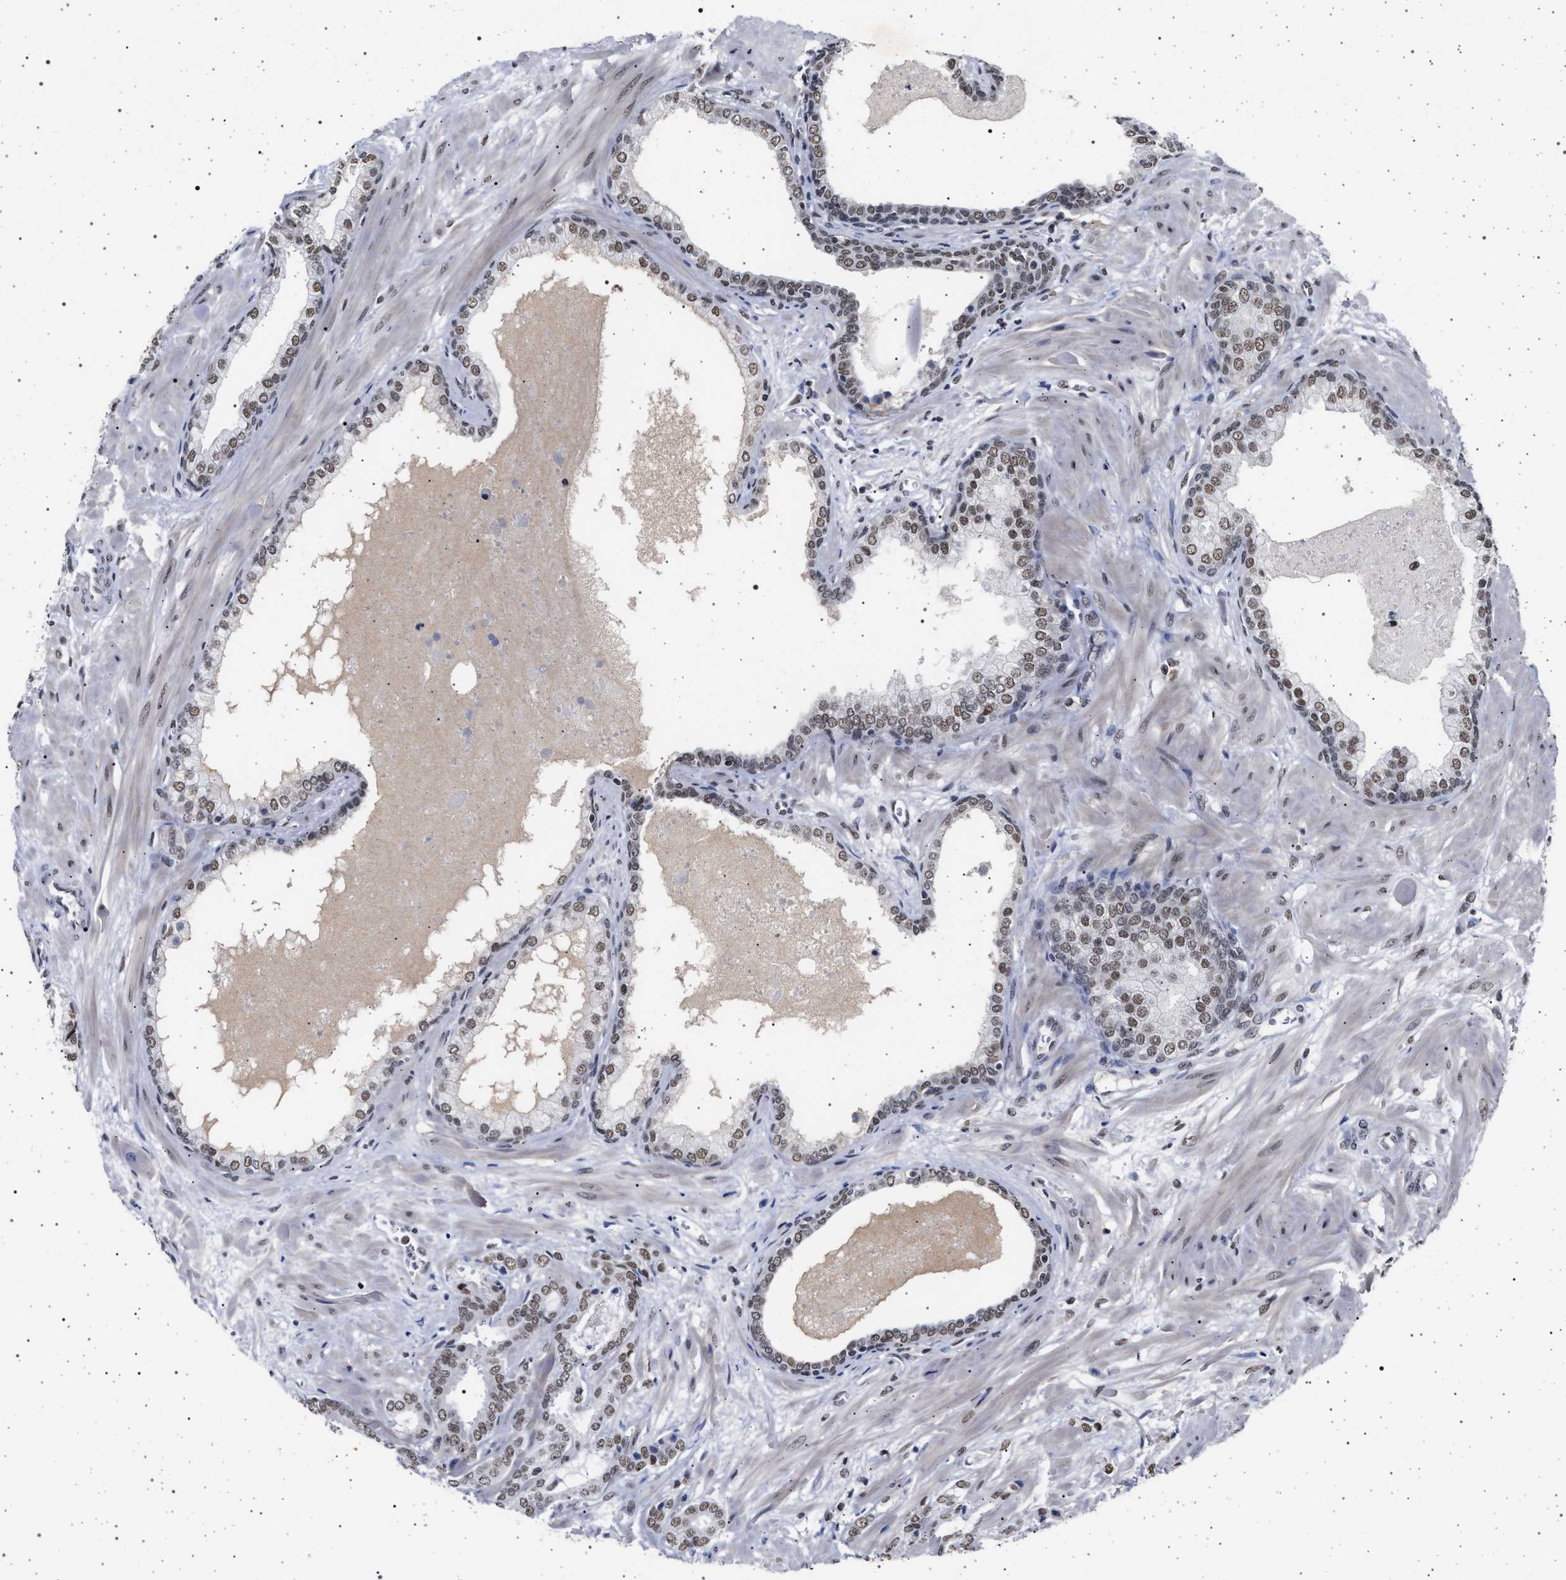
{"staining": {"intensity": "moderate", "quantity": ">75%", "location": "nuclear"}, "tissue": "prostate cancer", "cell_type": "Tumor cells", "image_type": "cancer", "snomed": [{"axis": "morphology", "description": "Adenocarcinoma, Low grade"}, {"axis": "topography", "description": "Prostate"}], "caption": "Prostate adenocarcinoma (low-grade) stained with a brown dye demonstrates moderate nuclear positive staining in about >75% of tumor cells.", "gene": "PHF12", "patient": {"sex": "male", "age": 53}}